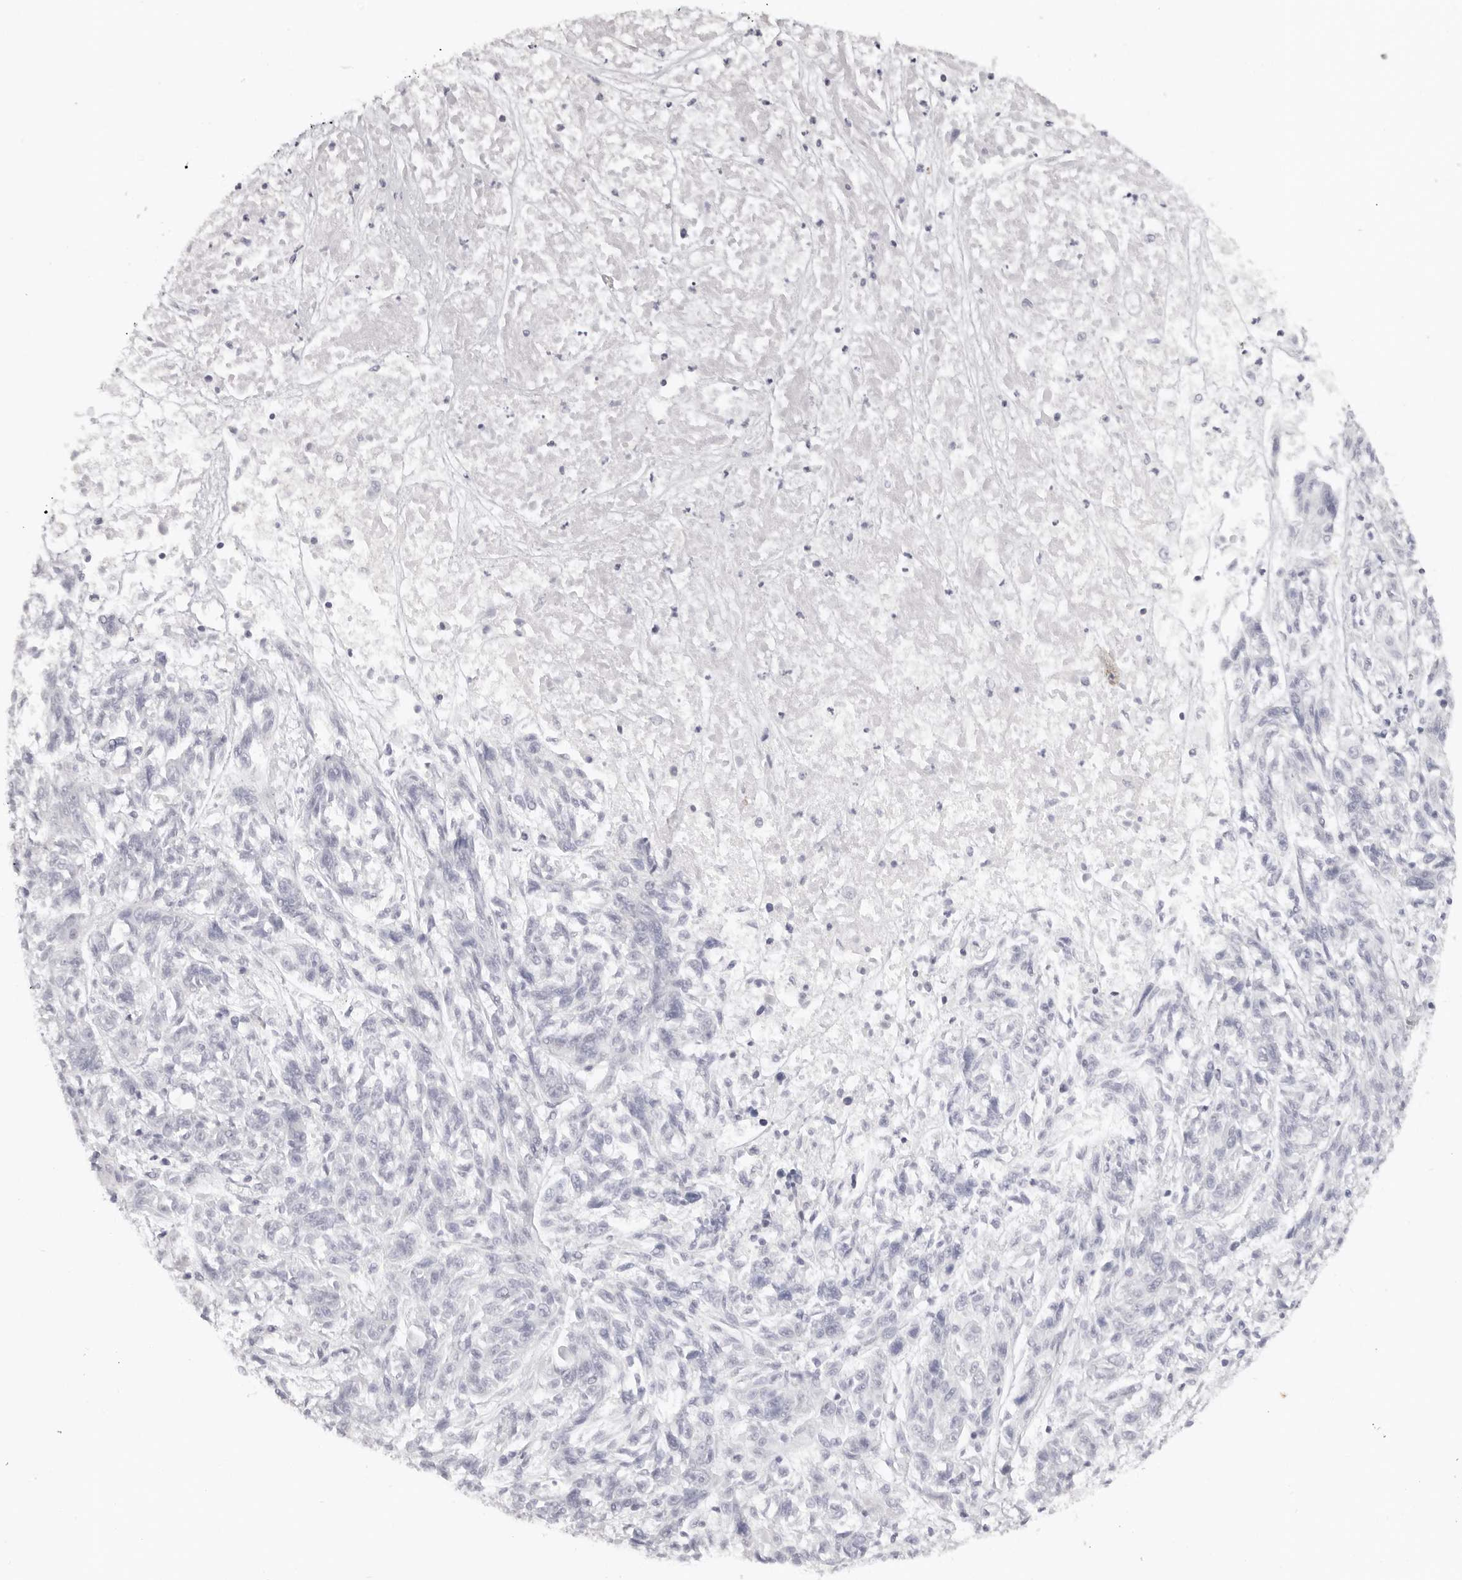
{"staining": {"intensity": "negative", "quantity": "none", "location": "none"}, "tissue": "melanoma", "cell_type": "Tumor cells", "image_type": "cancer", "snomed": [{"axis": "morphology", "description": "Malignant melanoma, NOS"}, {"axis": "topography", "description": "Skin"}], "caption": "A high-resolution histopathology image shows IHC staining of malignant melanoma, which shows no significant expression in tumor cells. (DAB immunohistochemistry (IHC) visualized using brightfield microscopy, high magnification).", "gene": "RXFP1", "patient": {"sex": "male", "age": 53}}